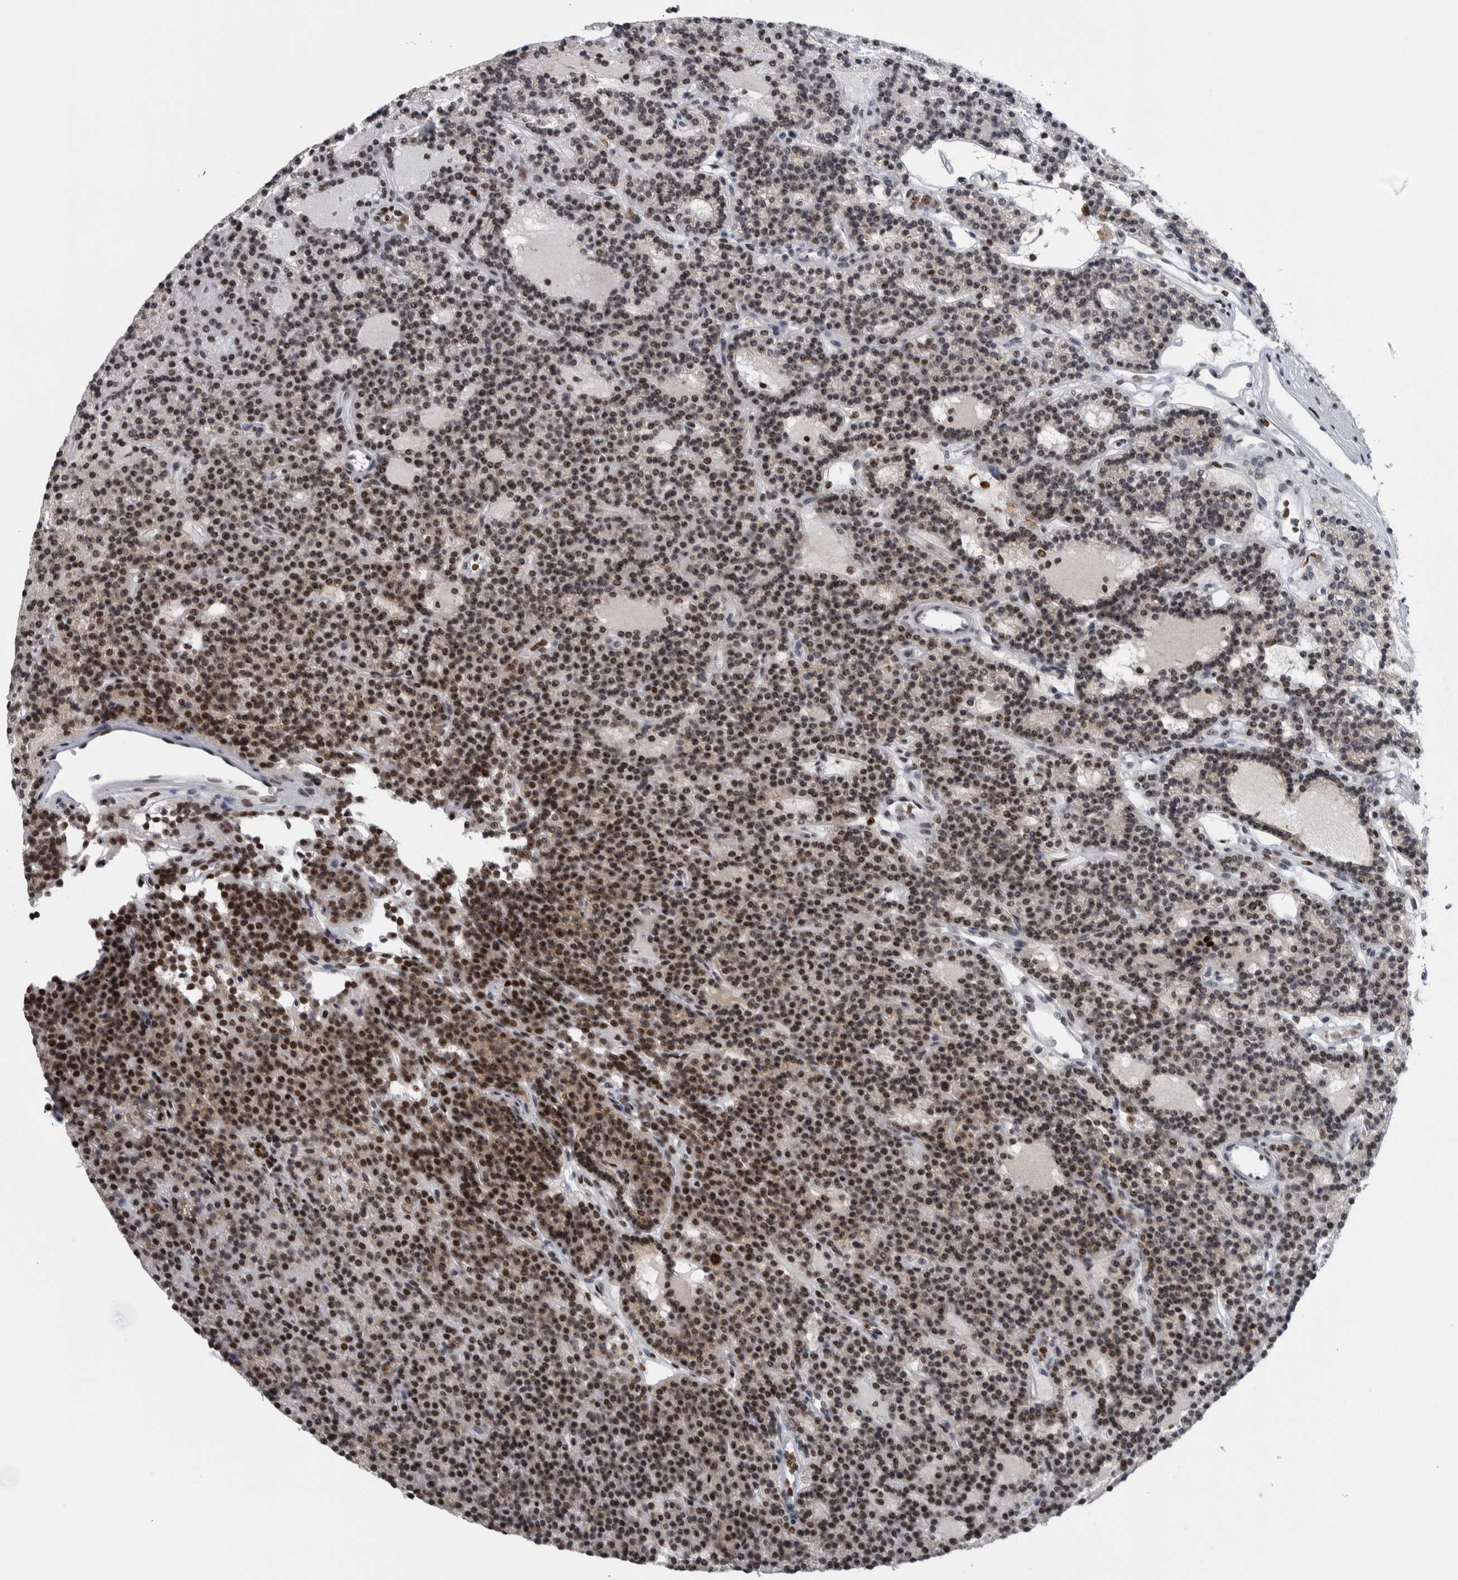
{"staining": {"intensity": "moderate", "quantity": ">75%", "location": "nuclear"}, "tissue": "parathyroid gland", "cell_type": "Glandular cells", "image_type": "normal", "snomed": [{"axis": "morphology", "description": "Normal tissue, NOS"}, {"axis": "topography", "description": "Parathyroid gland"}], "caption": "Glandular cells exhibit moderate nuclear staining in about >75% of cells in benign parathyroid gland. Nuclei are stained in blue.", "gene": "TOP2B", "patient": {"sex": "male", "age": 75}}